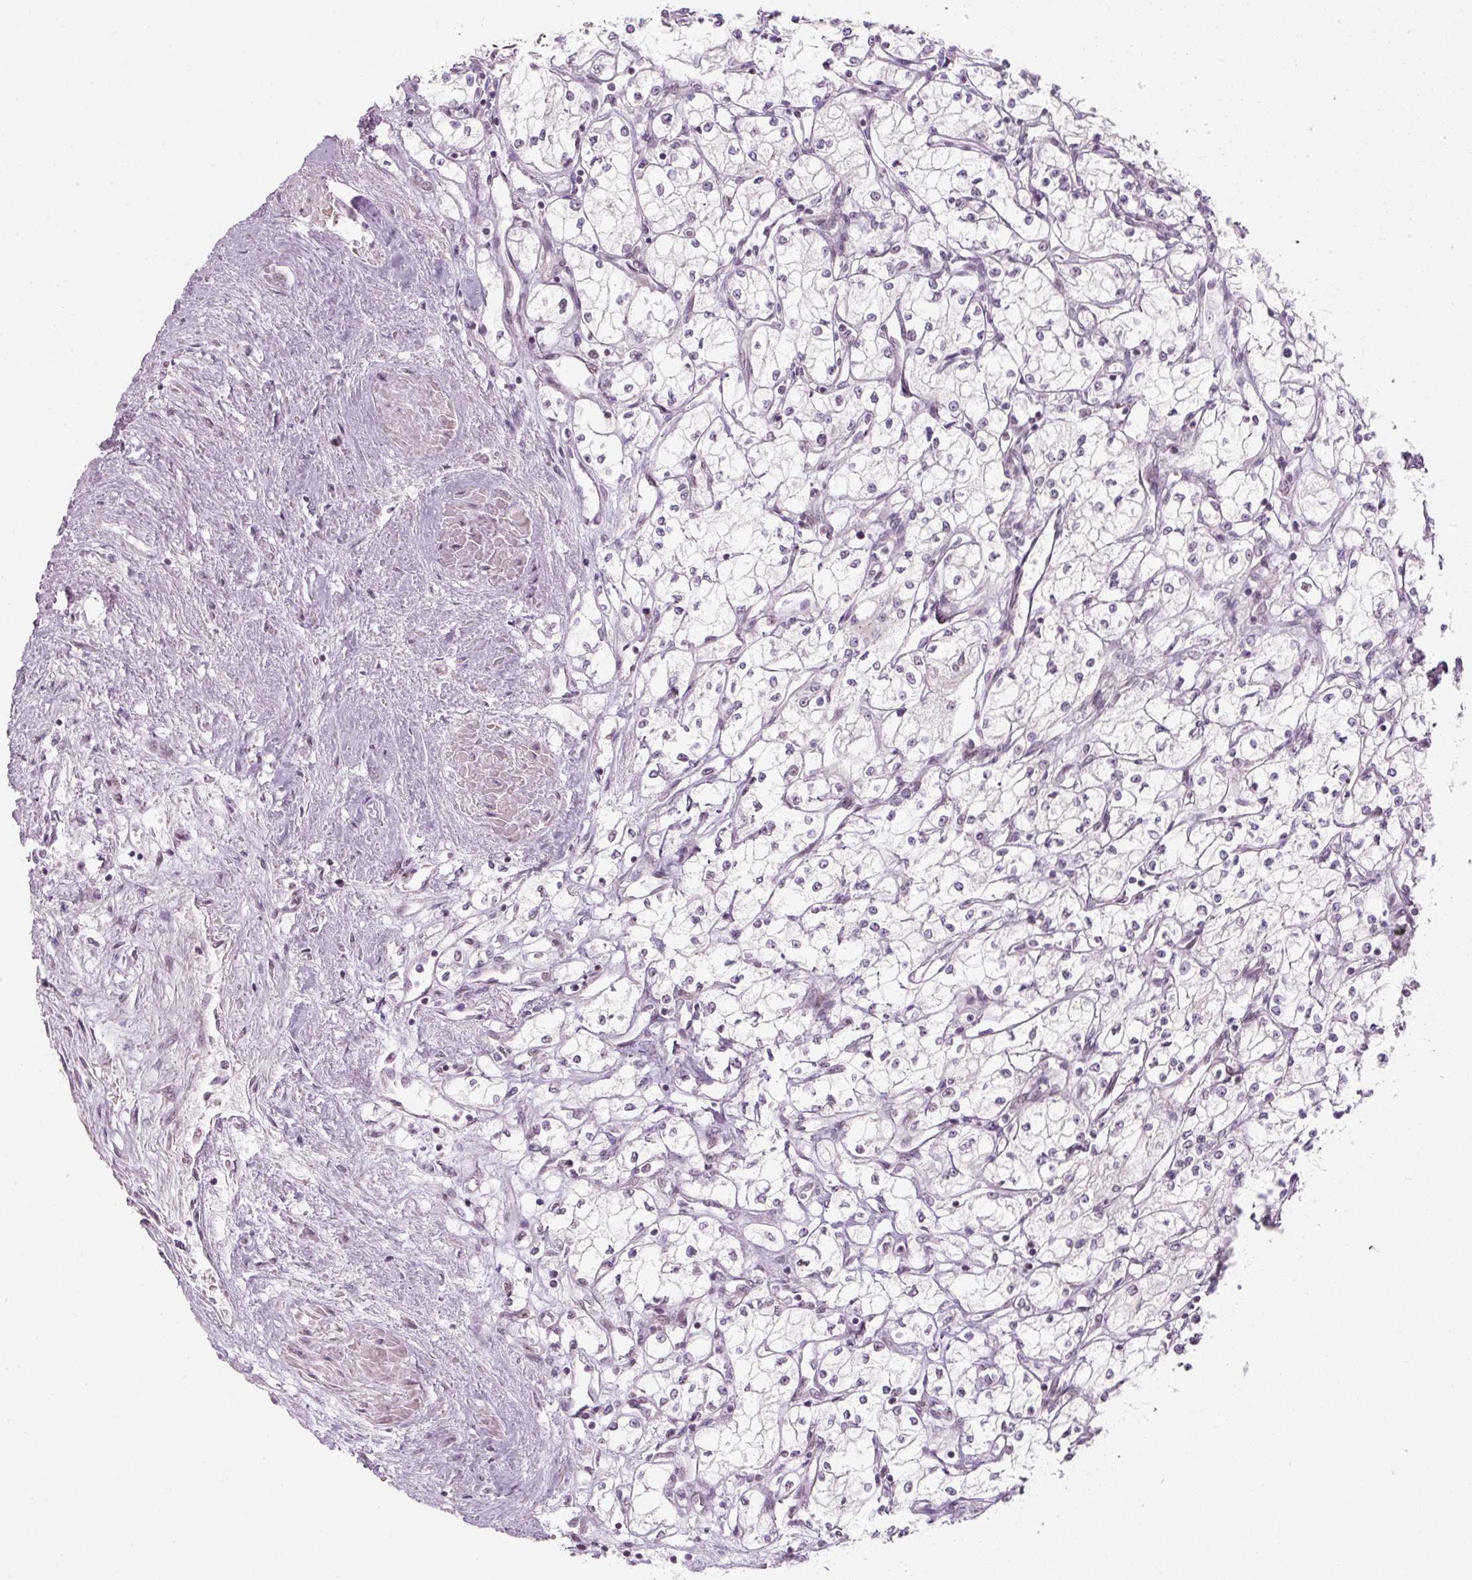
{"staining": {"intensity": "negative", "quantity": "none", "location": "none"}, "tissue": "renal cancer", "cell_type": "Tumor cells", "image_type": "cancer", "snomed": [{"axis": "morphology", "description": "Adenocarcinoma, NOS"}, {"axis": "topography", "description": "Kidney"}], "caption": "Renal adenocarcinoma stained for a protein using immunohistochemistry (IHC) reveals no staining tumor cells.", "gene": "U2AF2", "patient": {"sex": "male", "age": 59}}